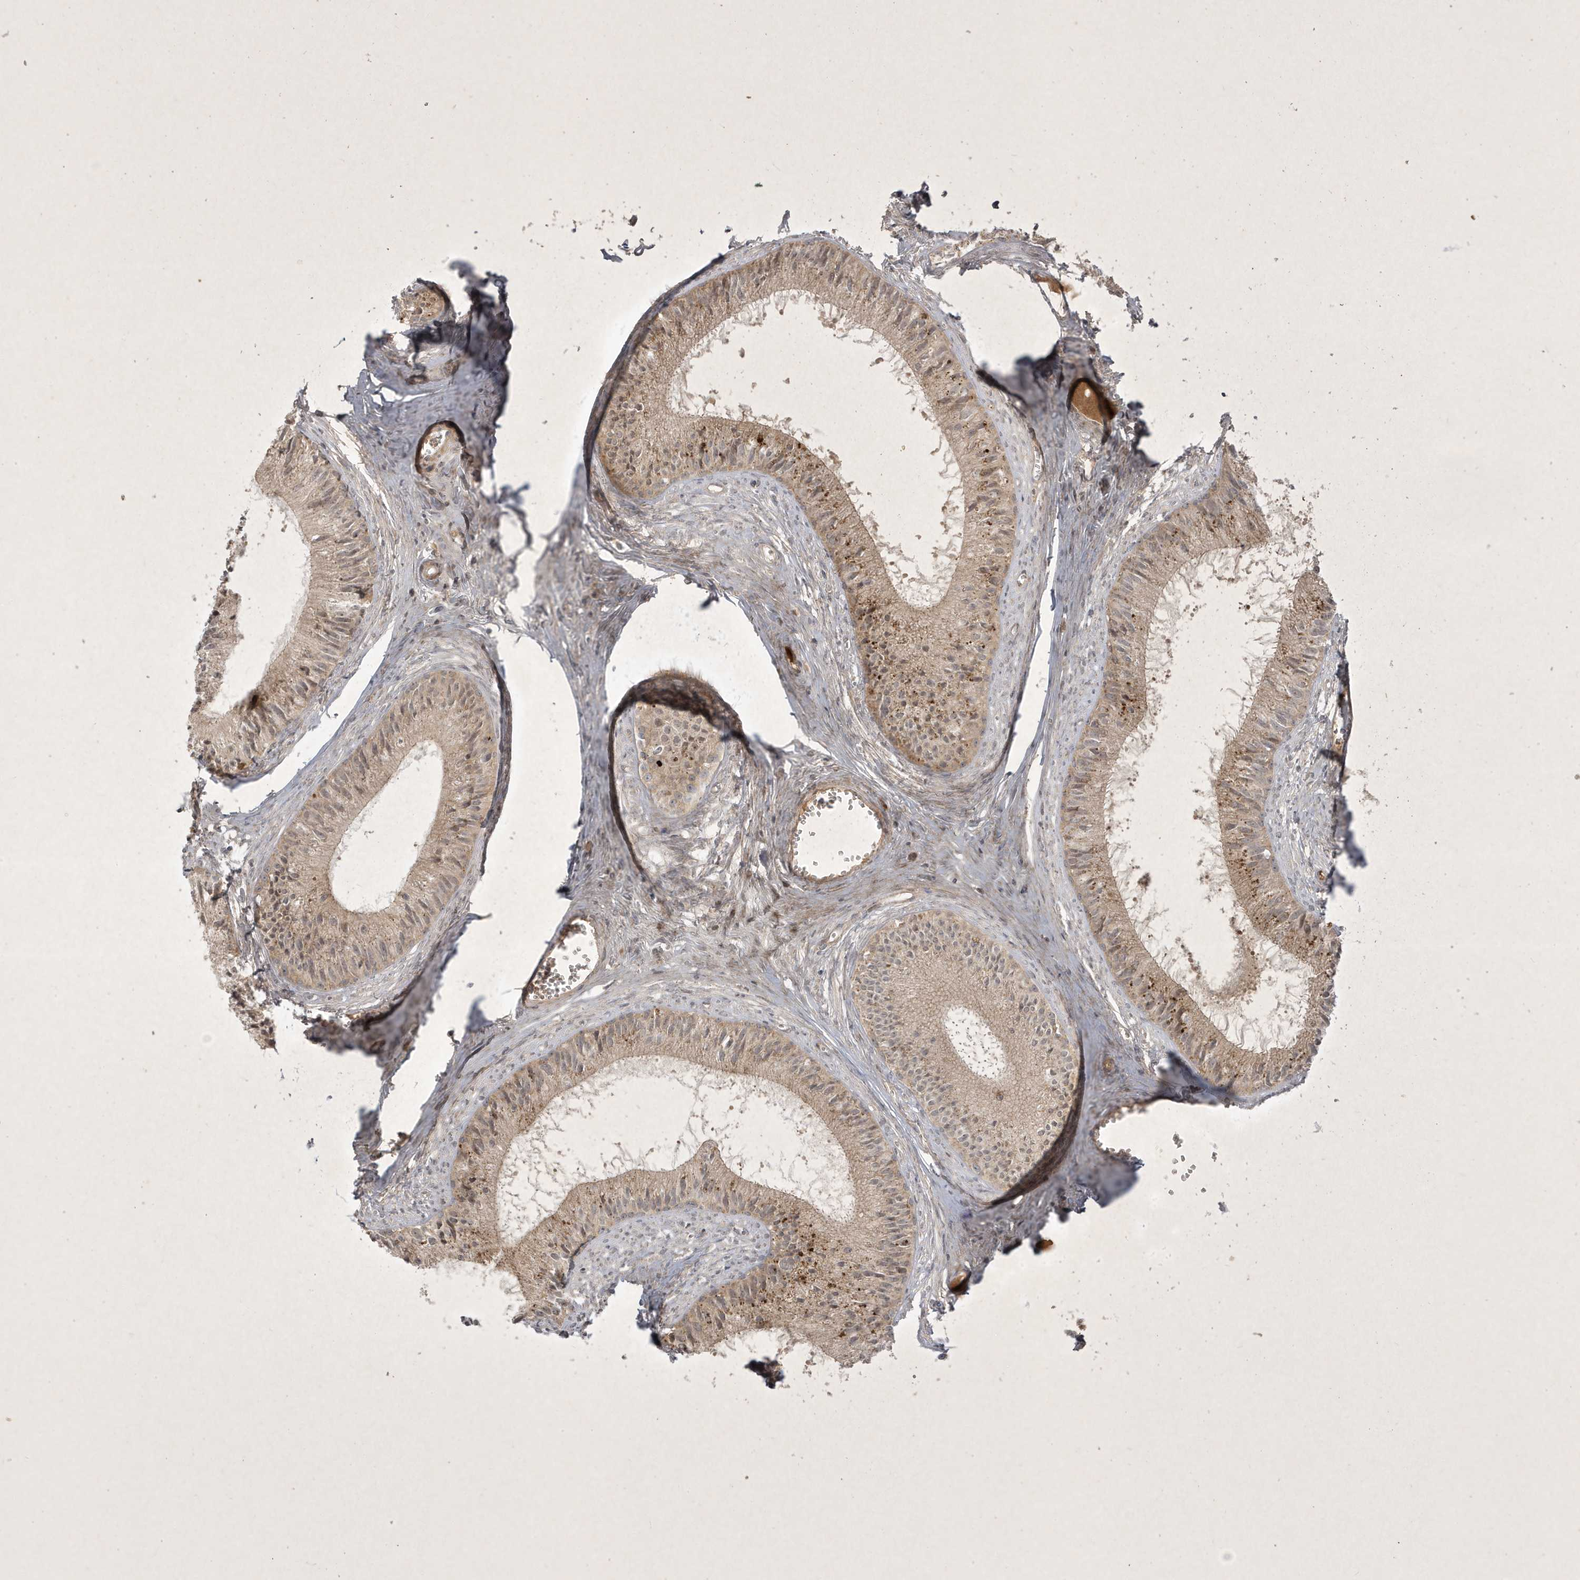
{"staining": {"intensity": "moderate", "quantity": "<25%", "location": "cytoplasmic/membranous"}, "tissue": "epididymis", "cell_type": "Glandular cells", "image_type": "normal", "snomed": [{"axis": "morphology", "description": "Normal tissue, NOS"}, {"axis": "topography", "description": "Epididymis"}], "caption": "Protein staining shows moderate cytoplasmic/membranous positivity in about <25% of glandular cells in unremarkable epididymis. (Brightfield microscopy of DAB IHC at high magnification).", "gene": "FAM83C", "patient": {"sex": "male", "age": 36}}